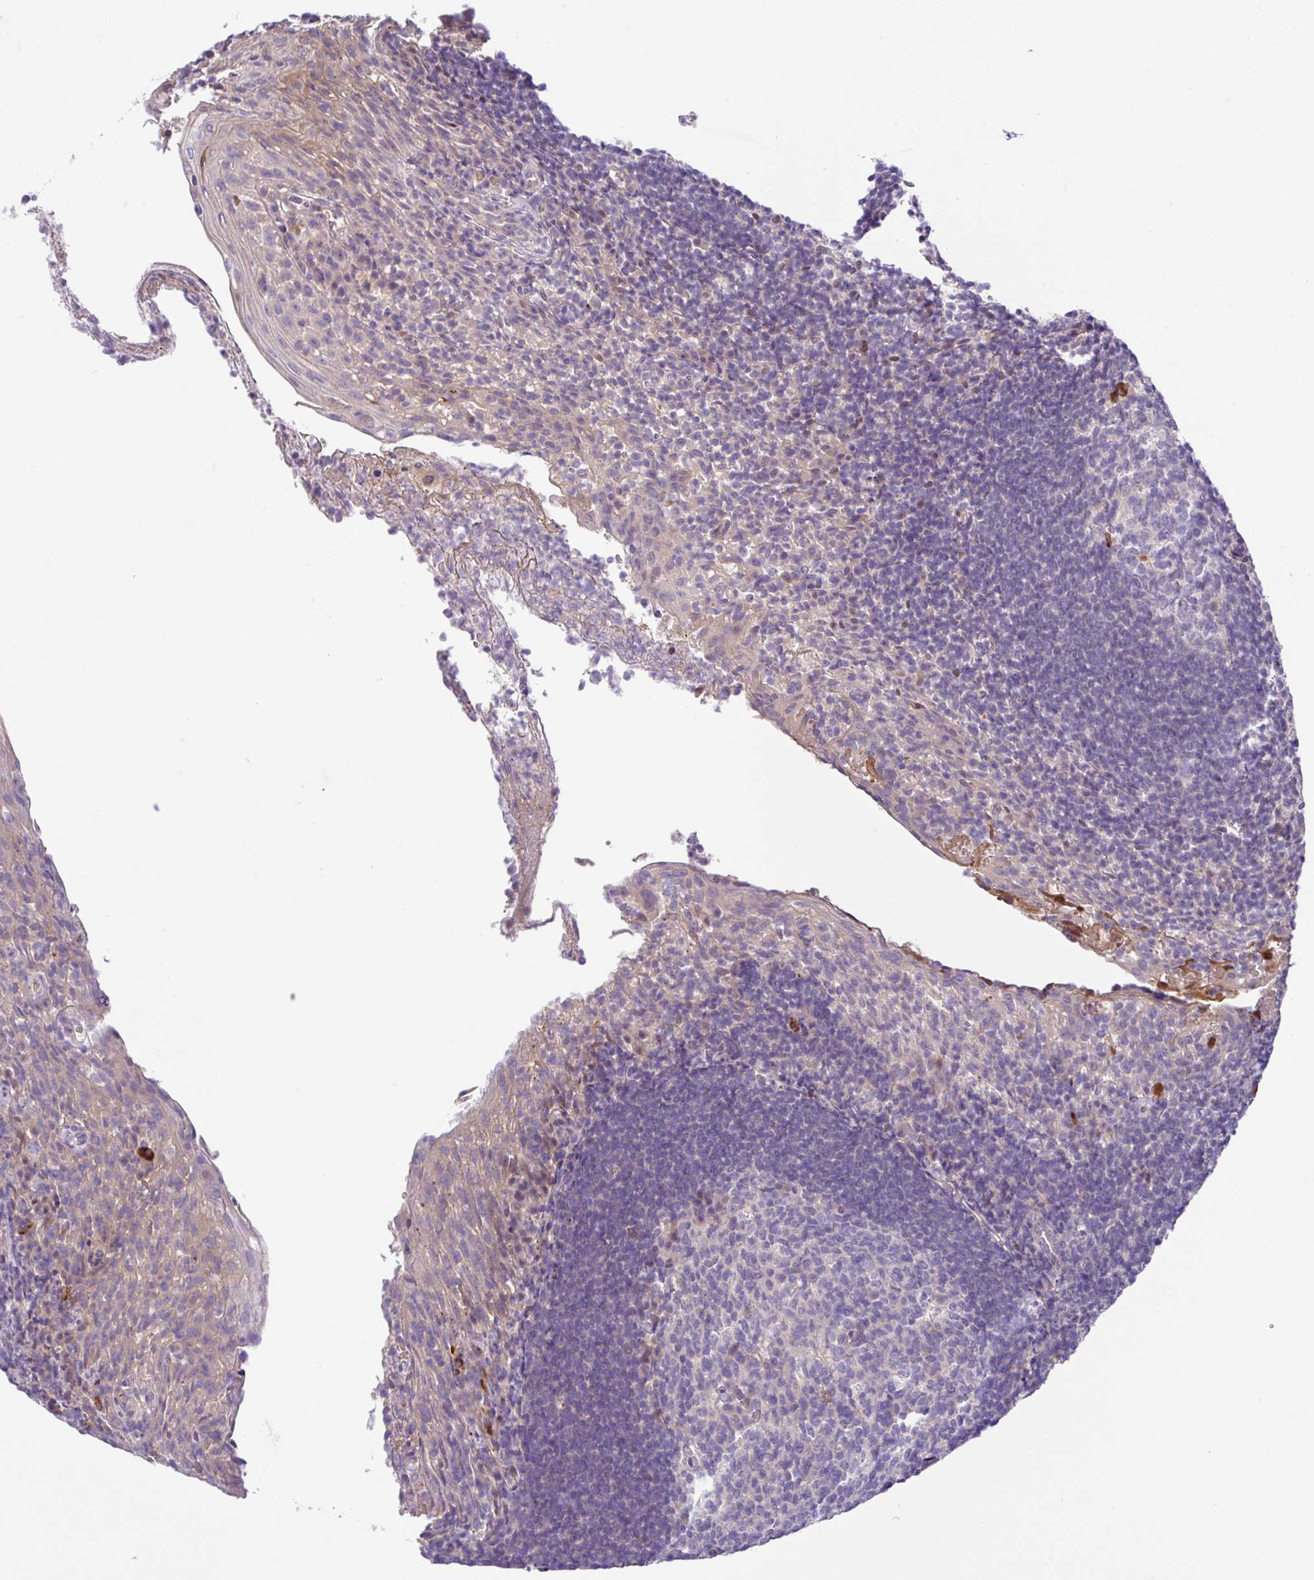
{"staining": {"intensity": "weak", "quantity": "25%-75%", "location": "cytoplasmic/membranous"}, "tissue": "tonsil", "cell_type": "Germinal center cells", "image_type": "normal", "snomed": [{"axis": "morphology", "description": "Normal tissue, NOS"}, {"axis": "topography", "description": "Tonsil"}], "caption": "Protein positivity by immunohistochemistry demonstrates weak cytoplasmic/membranous staining in approximately 25%-75% of germinal center cells in unremarkable tonsil.", "gene": "UBE4A", "patient": {"sex": "female", "age": 10}}